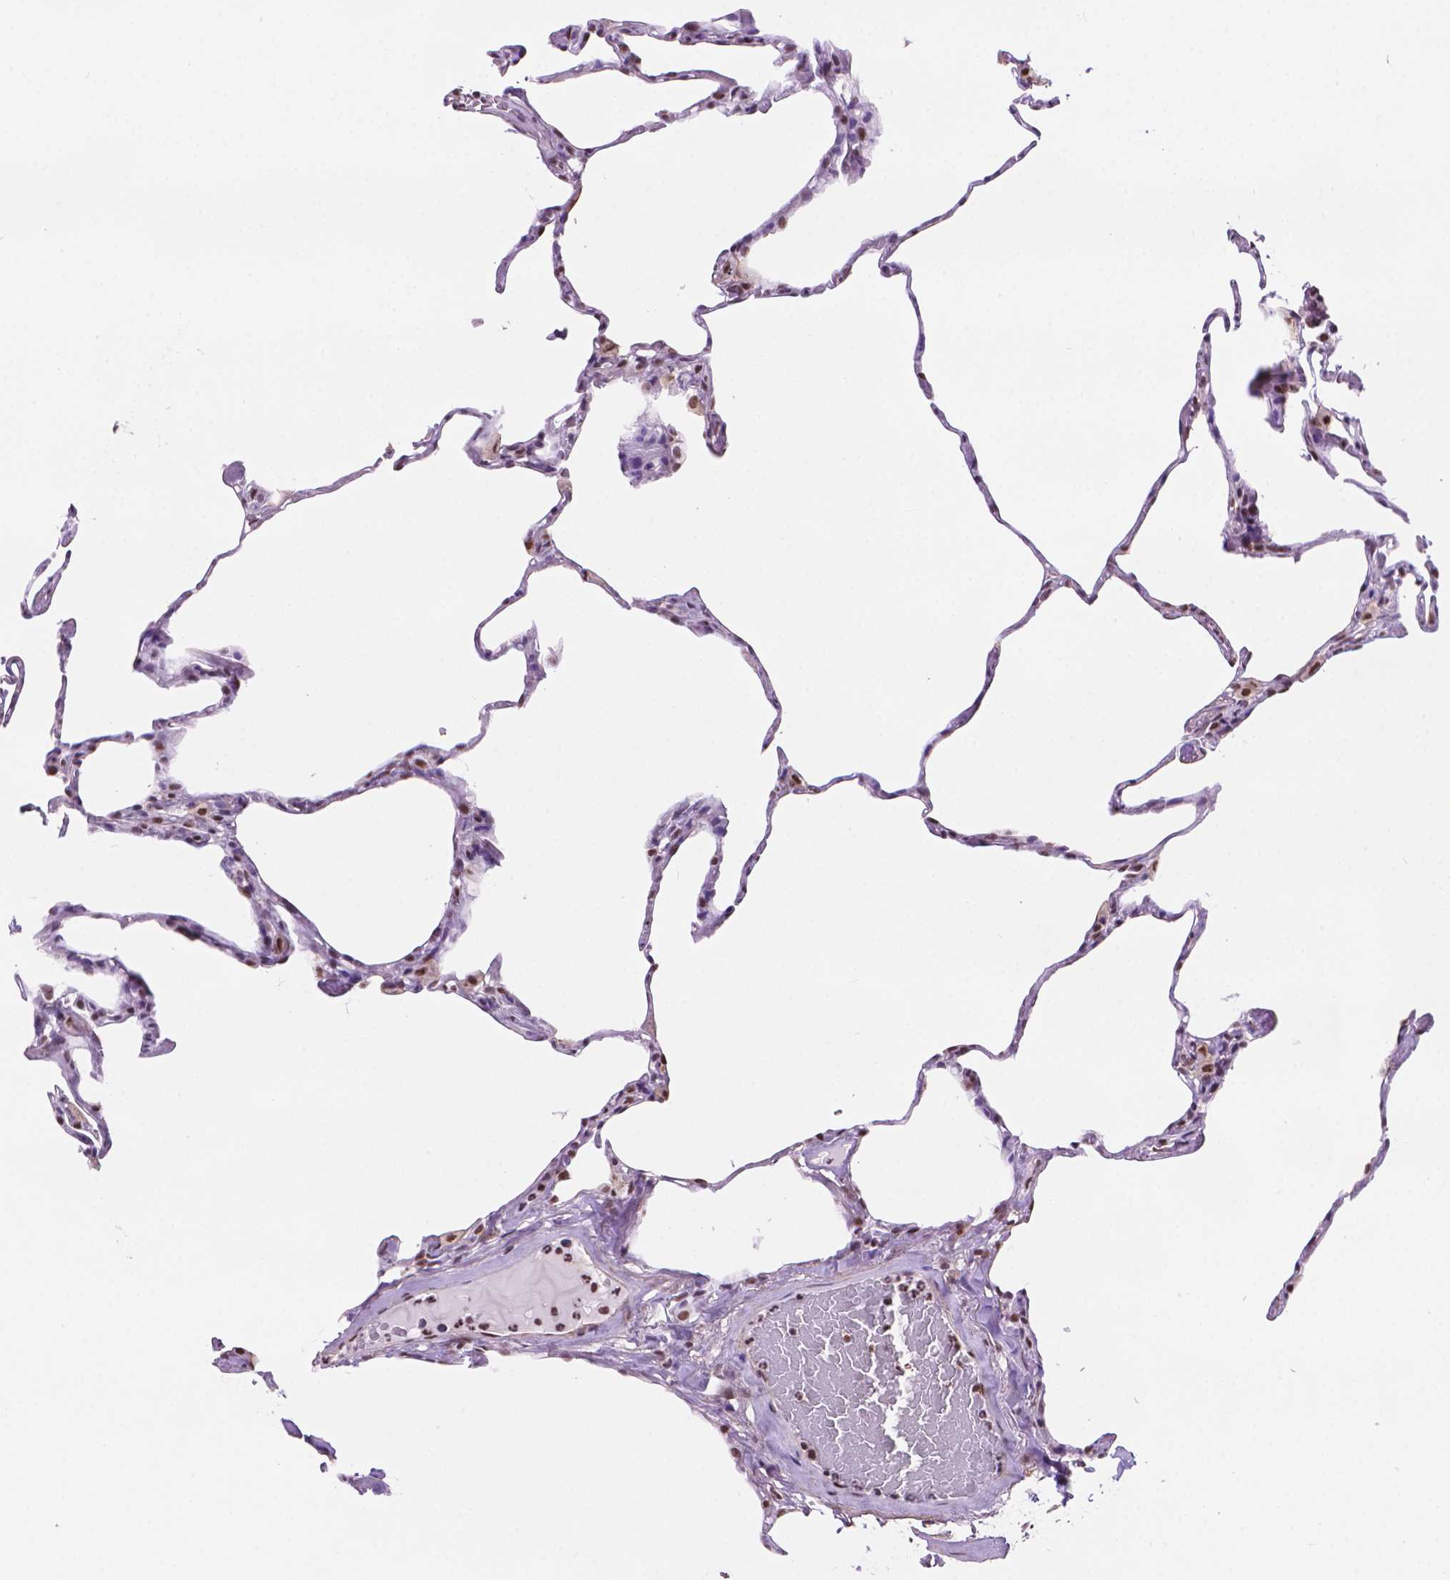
{"staining": {"intensity": "weak", "quantity": "<25%", "location": "nuclear"}, "tissue": "lung", "cell_type": "Alveolar cells", "image_type": "normal", "snomed": [{"axis": "morphology", "description": "Normal tissue, NOS"}, {"axis": "topography", "description": "Lung"}], "caption": "The immunohistochemistry image has no significant expression in alveolar cells of lung.", "gene": "UBN1", "patient": {"sex": "male", "age": 65}}